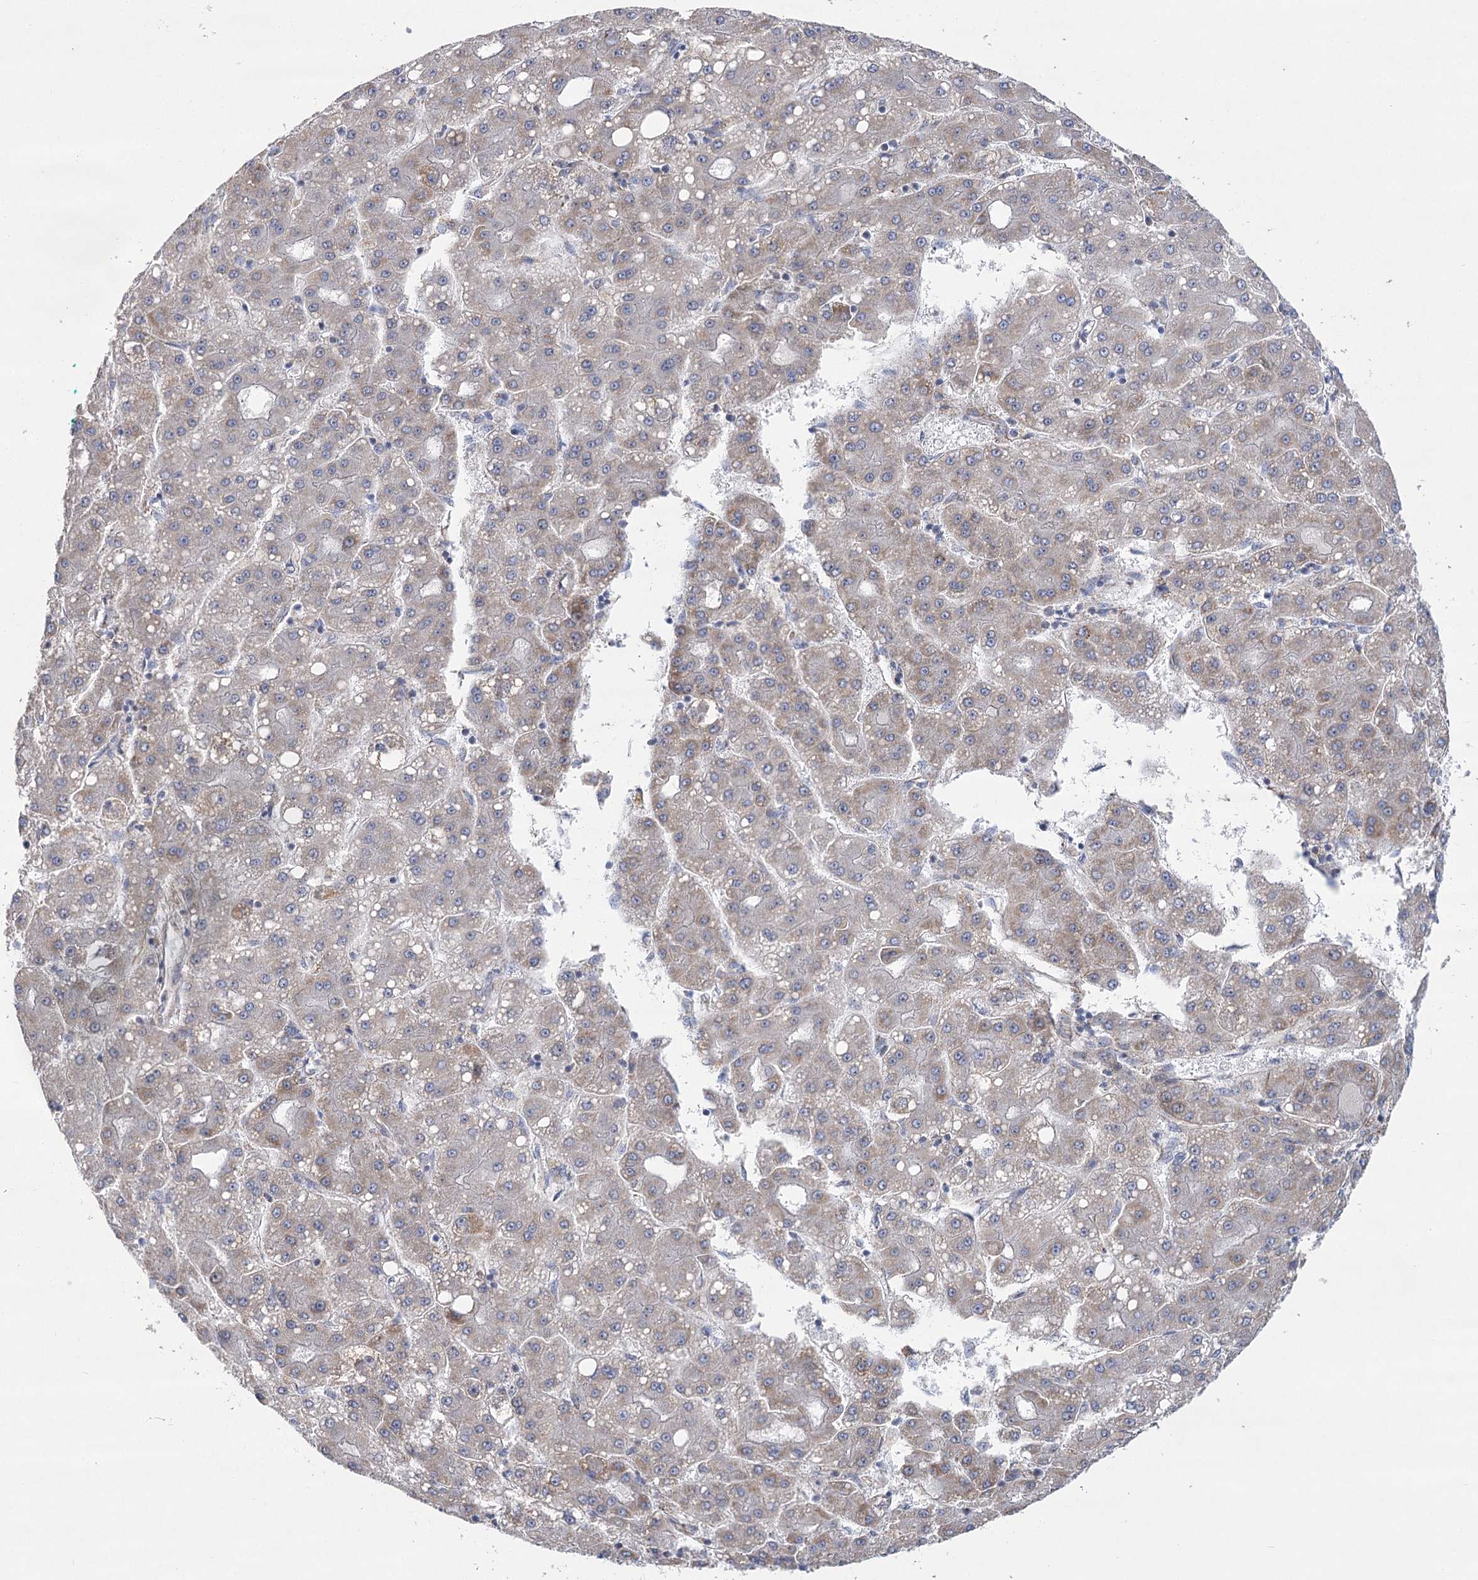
{"staining": {"intensity": "weak", "quantity": "<25%", "location": "cytoplasmic/membranous"}, "tissue": "liver cancer", "cell_type": "Tumor cells", "image_type": "cancer", "snomed": [{"axis": "morphology", "description": "Carcinoma, Hepatocellular, NOS"}, {"axis": "topography", "description": "Liver"}], "caption": "Image shows no protein staining in tumor cells of liver hepatocellular carcinoma tissue. (Stains: DAB (3,3'-diaminobenzidine) IHC with hematoxylin counter stain, Microscopy: brightfield microscopy at high magnification).", "gene": "SNX7", "patient": {"sex": "male", "age": 65}}